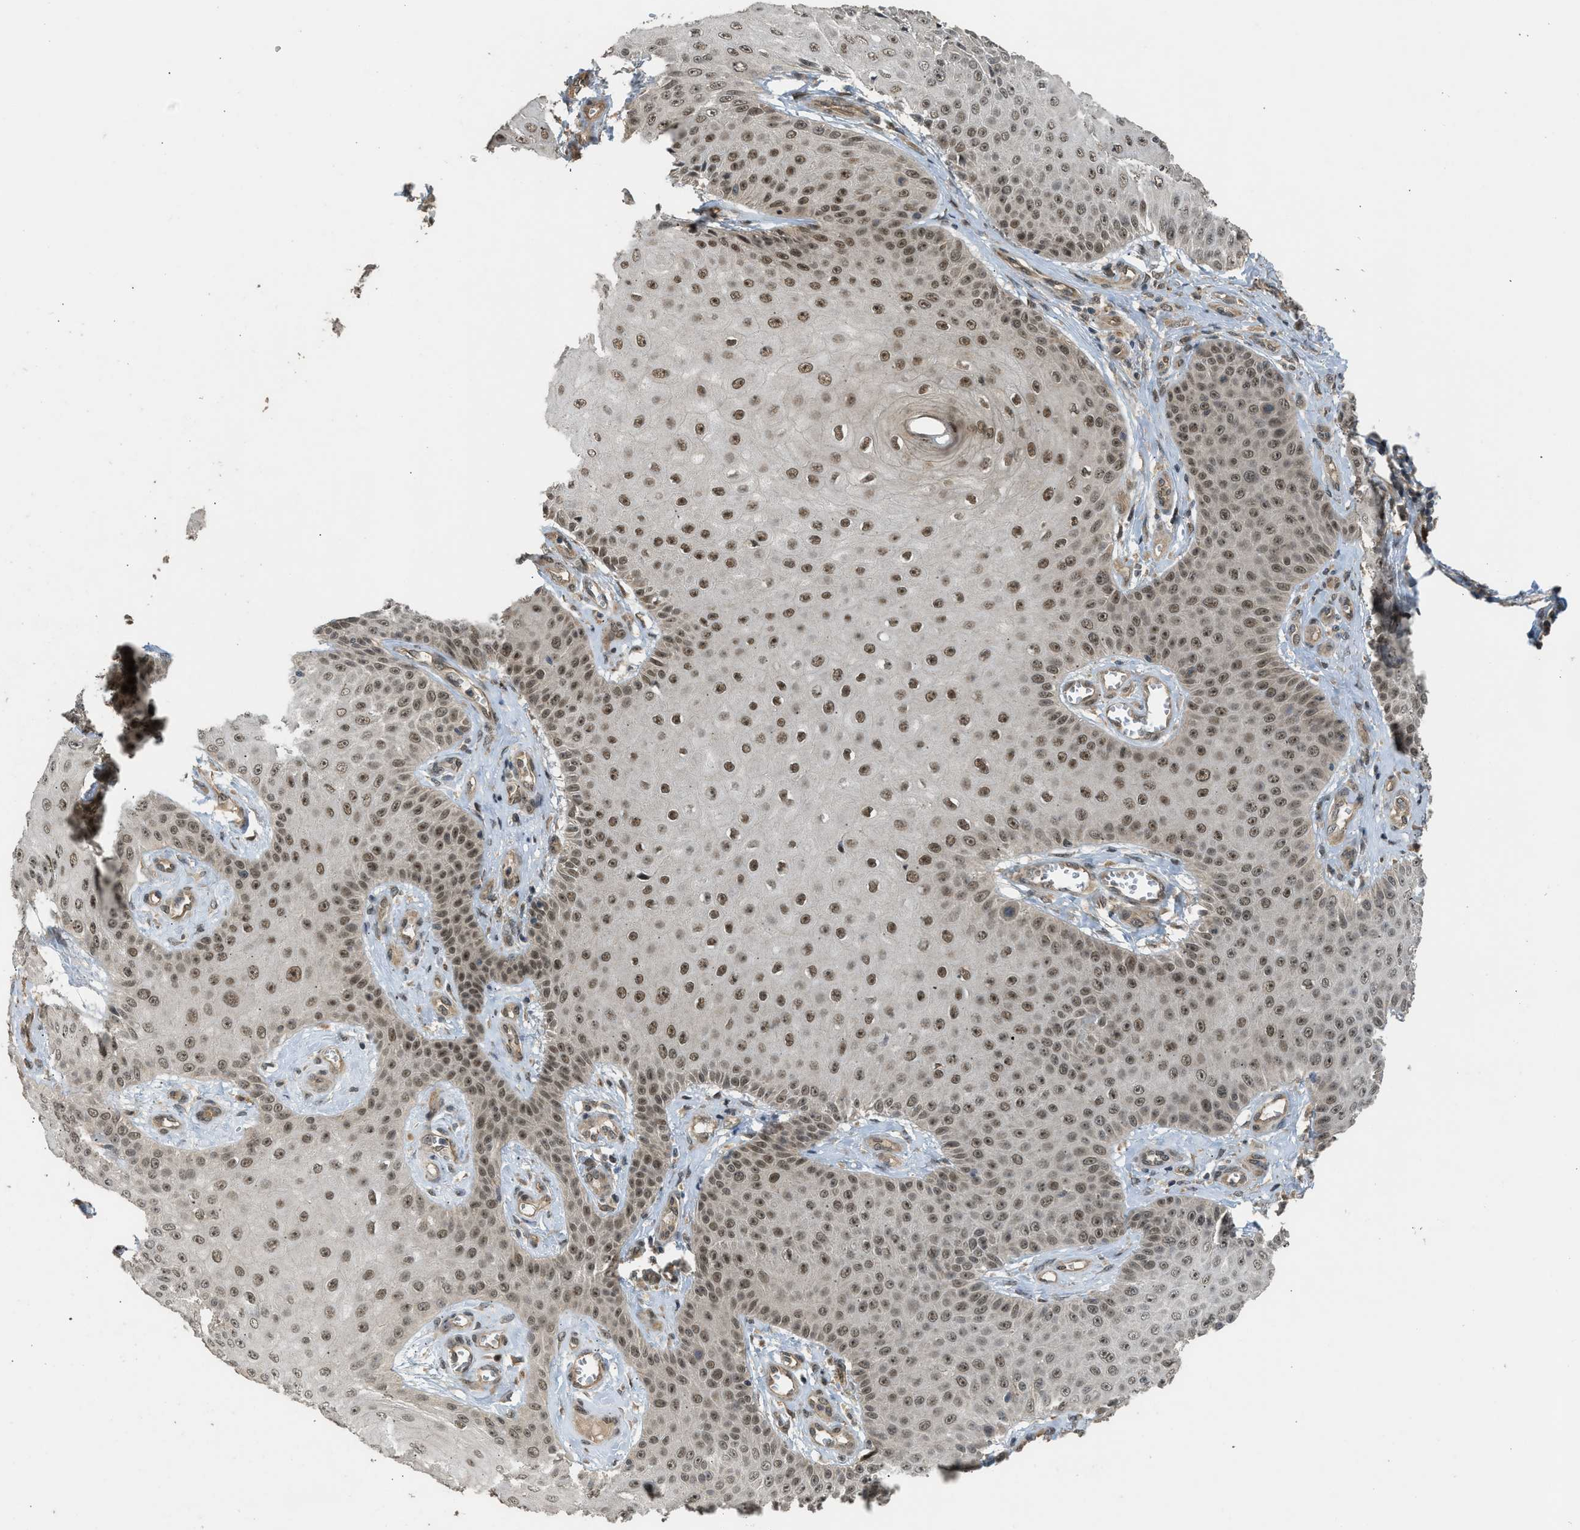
{"staining": {"intensity": "moderate", "quantity": ">75%", "location": "nuclear"}, "tissue": "skin cancer", "cell_type": "Tumor cells", "image_type": "cancer", "snomed": [{"axis": "morphology", "description": "Squamous cell carcinoma, NOS"}, {"axis": "topography", "description": "Skin"}], "caption": "Human skin cancer (squamous cell carcinoma) stained with a protein marker demonstrates moderate staining in tumor cells.", "gene": "GET1", "patient": {"sex": "male", "age": 74}}